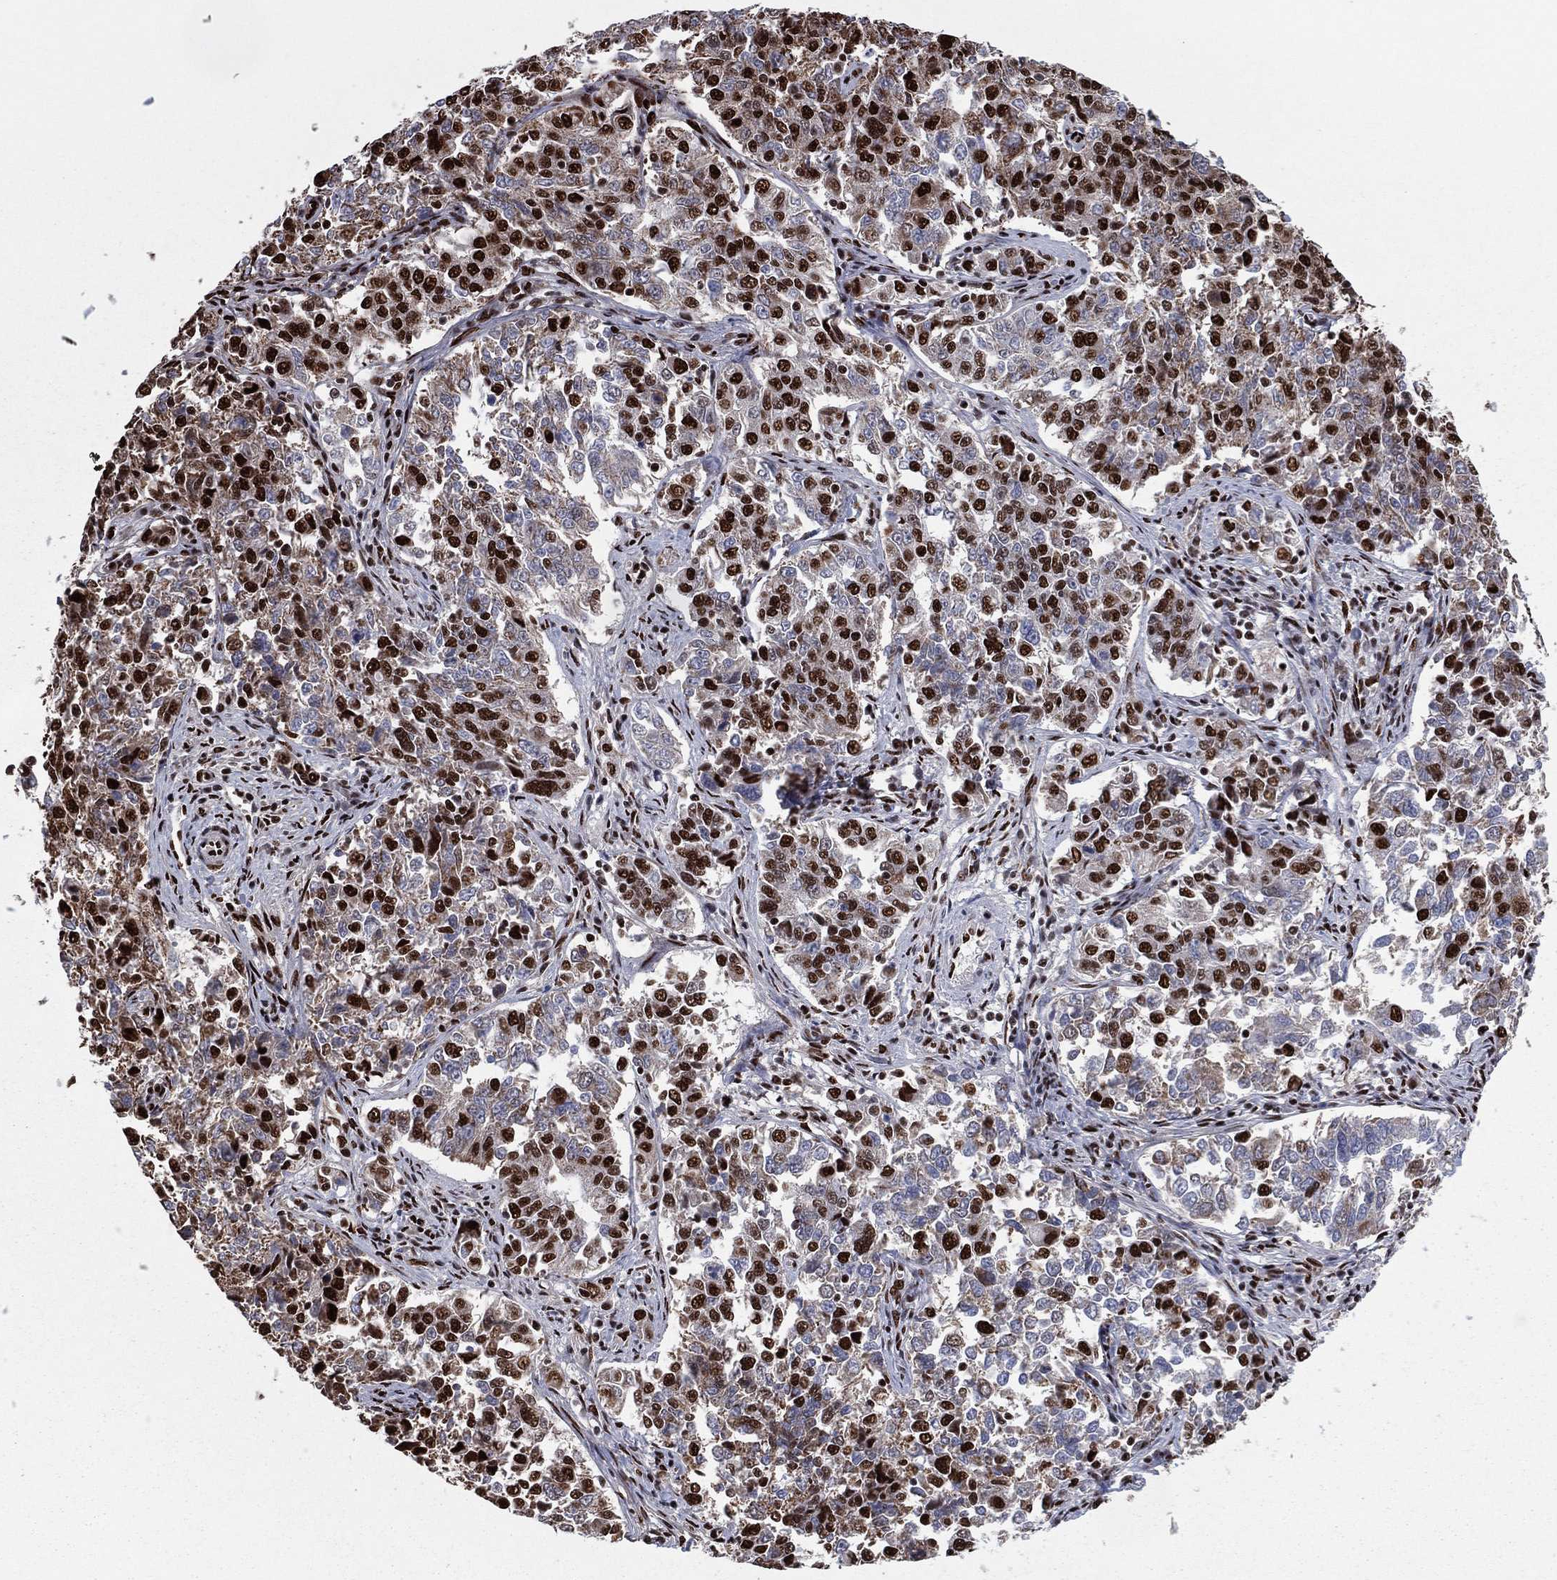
{"staining": {"intensity": "strong", "quantity": ">75%", "location": "nuclear"}, "tissue": "endometrial cancer", "cell_type": "Tumor cells", "image_type": "cancer", "snomed": [{"axis": "morphology", "description": "Adenocarcinoma, NOS"}, {"axis": "topography", "description": "Endometrium"}], "caption": "DAB immunohistochemical staining of adenocarcinoma (endometrial) shows strong nuclear protein positivity in about >75% of tumor cells.", "gene": "TP53BP1", "patient": {"sex": "female", "age": 43}}